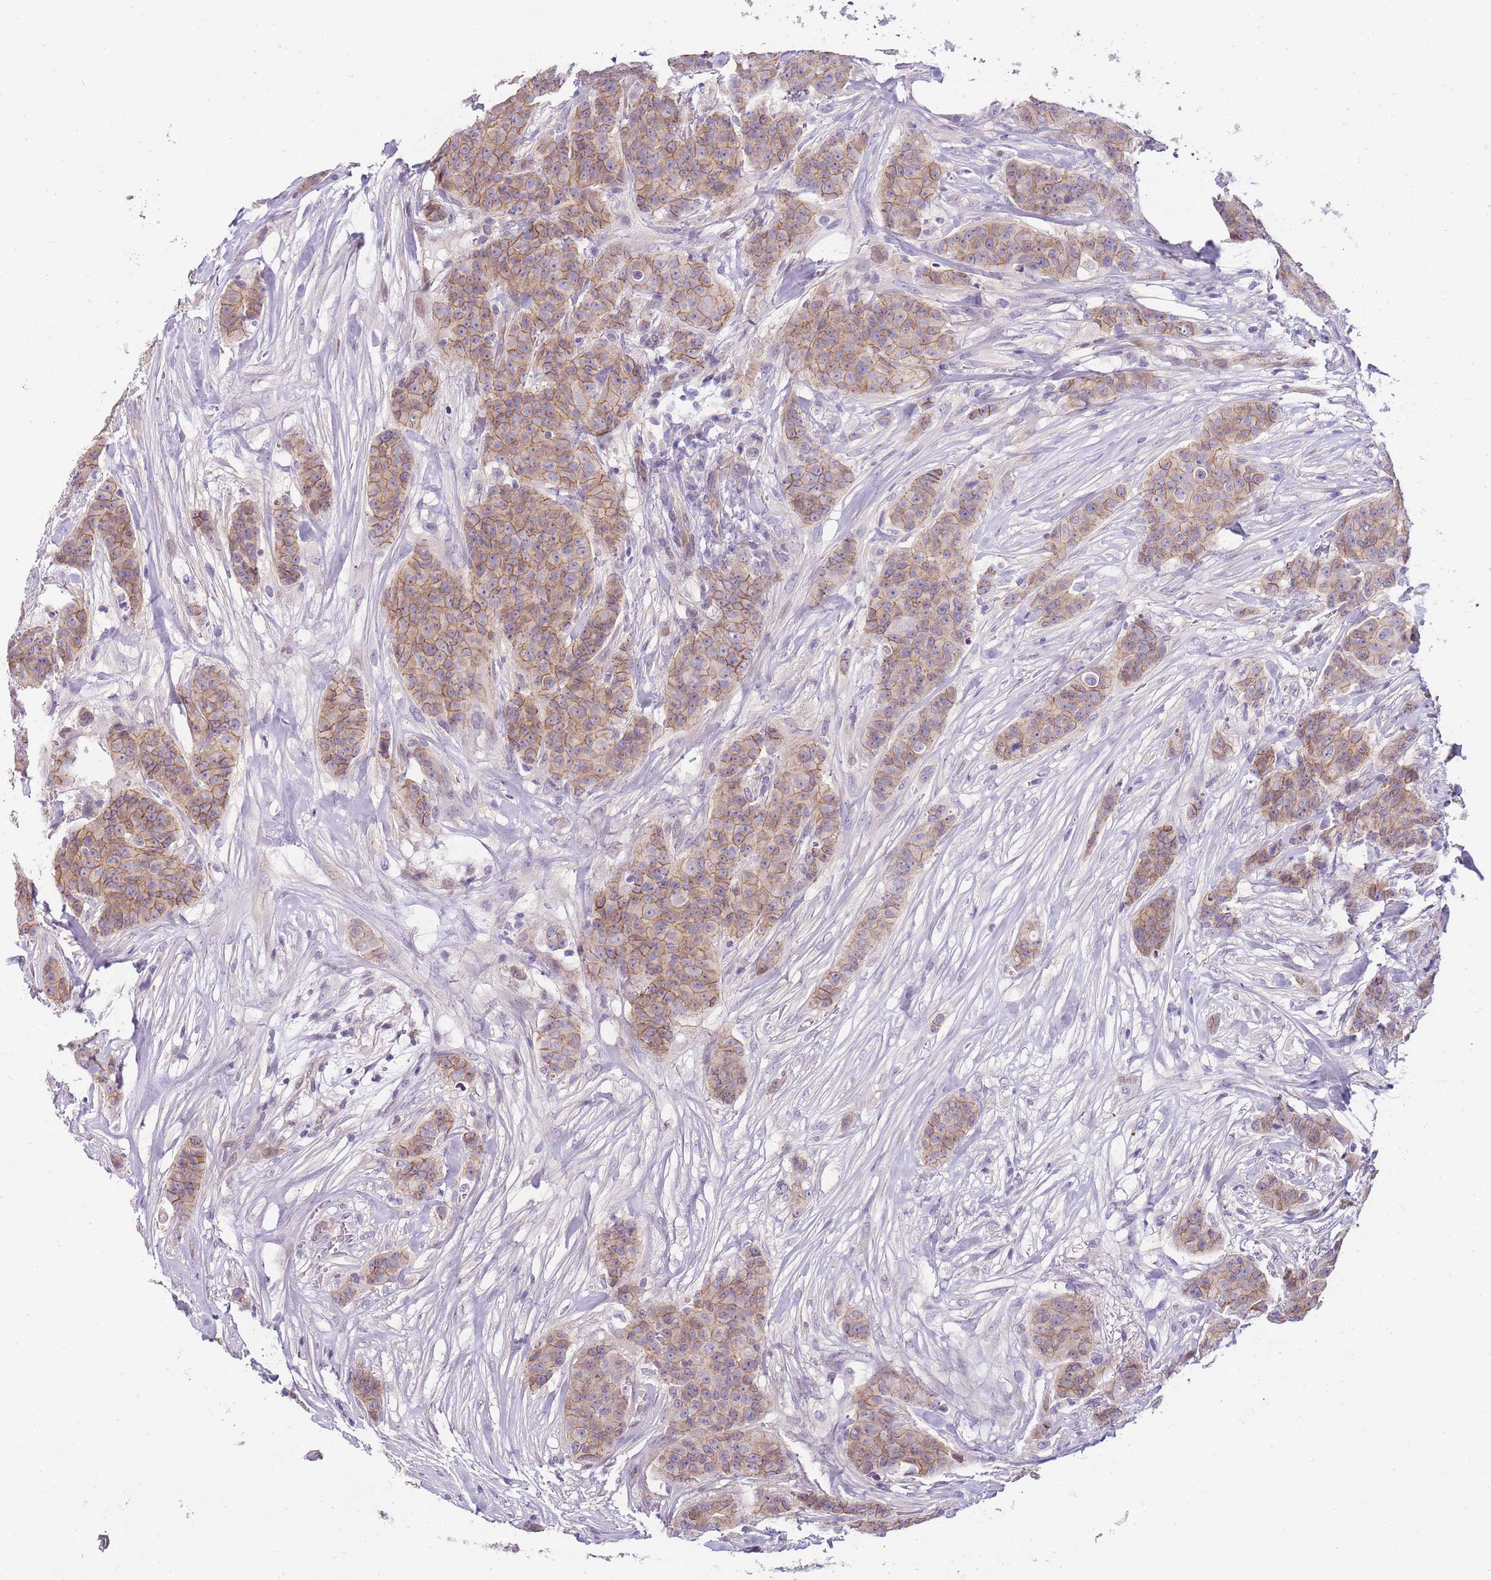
{"staining": {"intensity": "moderate", "quantity": "25%-75%", "location": "cytoplasmic/membranous"}, "tissue": "breast cancer", "cell_type": "Tumor cells", "image_type": "cancer", "snomed": [{"axis": "morphology", "description": "Duct carcinoma"}, {"axis": "topography", "description": "Breast"}], "caption": "Infiltrating ductal carcinoma (breast) stained for a protein reveals moderate cytoplasmic/membranous positivity in tumor cells. (DAB (3,3'-diaminobenzidine) = brown stain, brightfield microscopy at high magnification).", "gene": "CLBA1", "patient": {"sex": "female", "age": 40}}